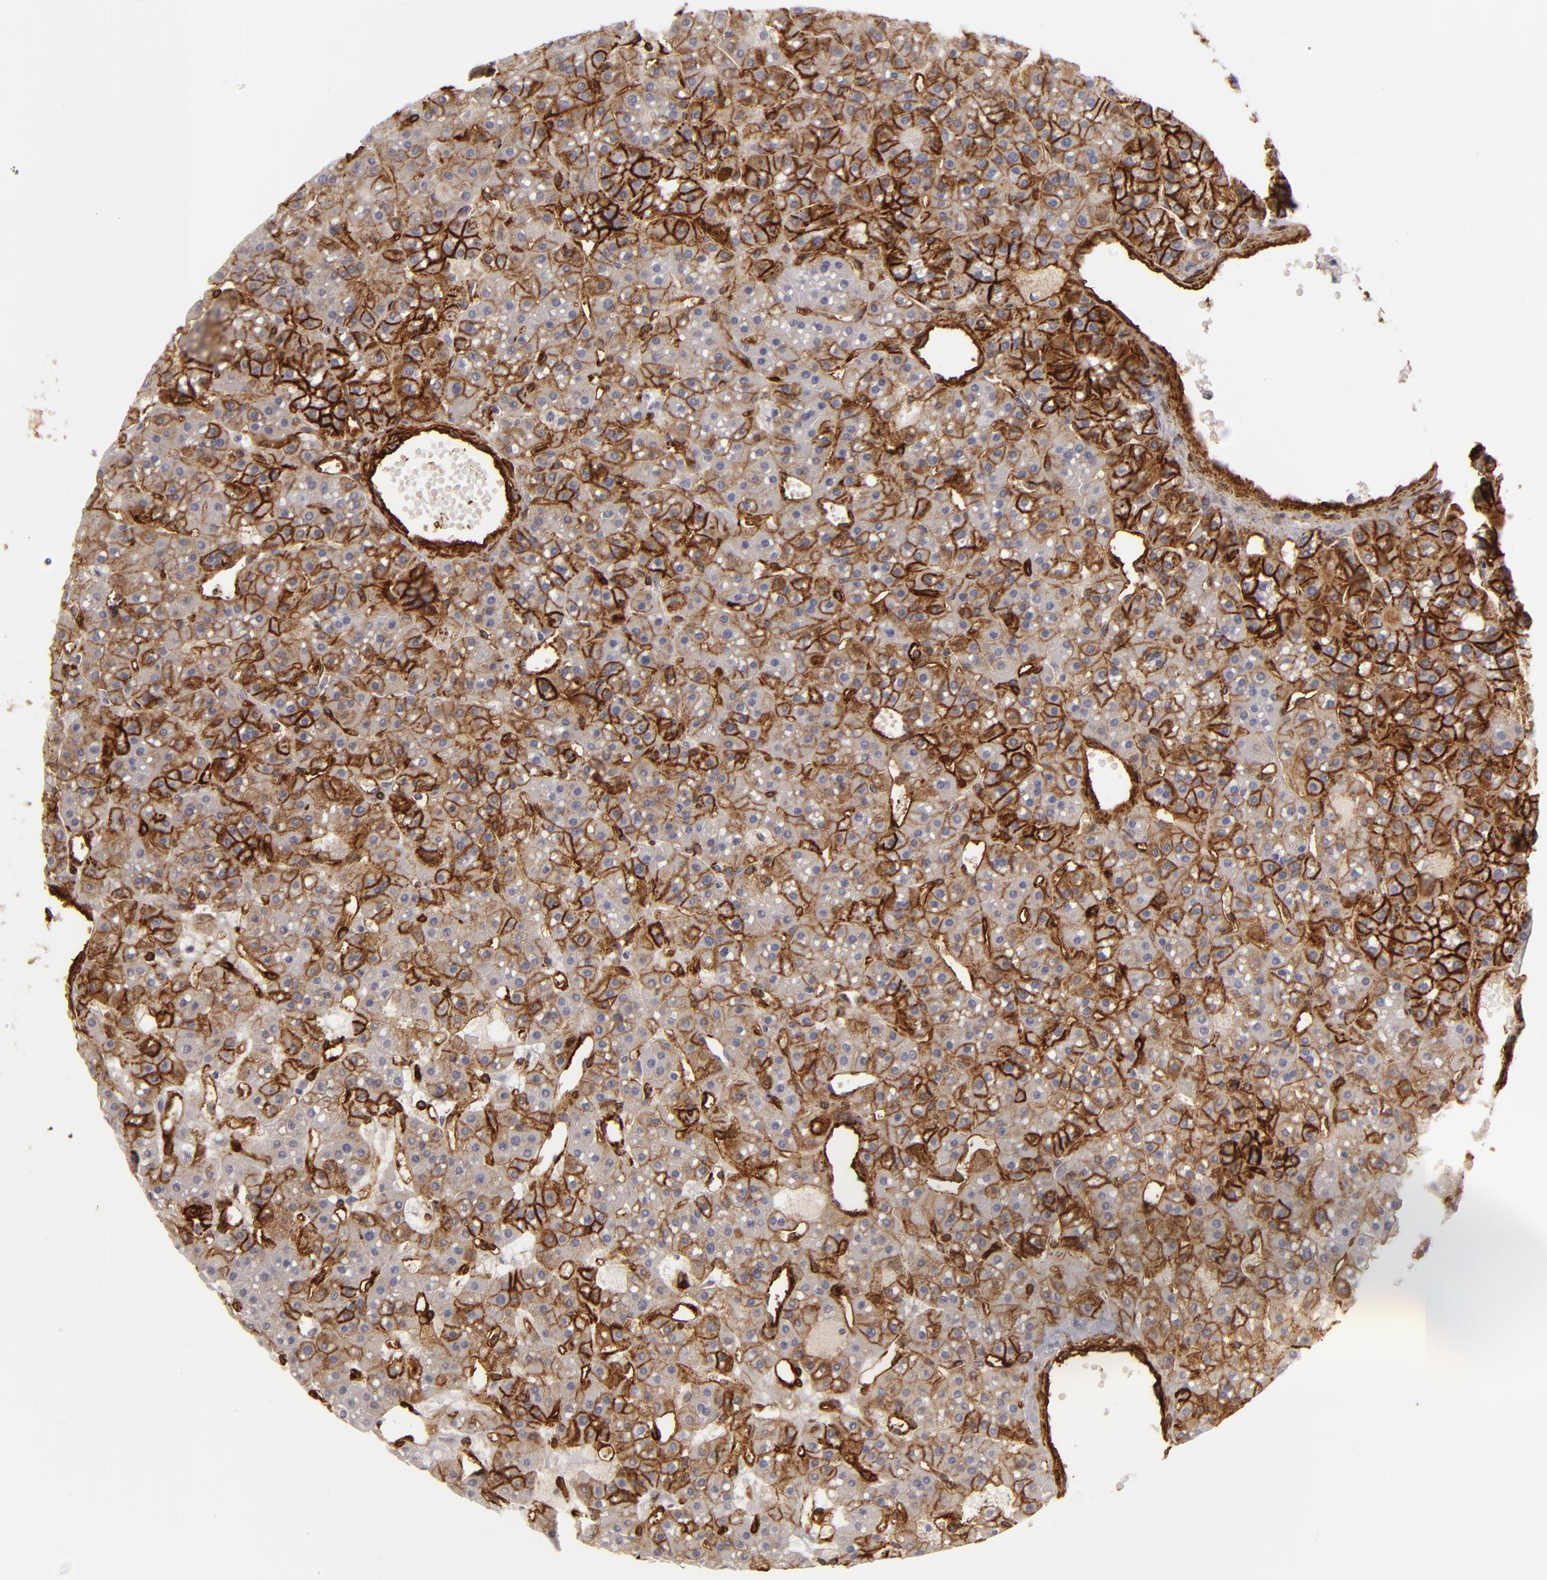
{"staining": {"intensity": "moderate", "quantity": ">75%", "location": "cytoplasmic/membranous"}, "tissue": "parathyroid gland", "cell_type": "Glandular cells", "image_type": "normal", "snomed": [{"axis": "morphology", "description": "Normal tissue, NOS"}, {"axis": "topography", "description": "Parathyroid gland"}], "caption": "The photomicrograph reveals staining of unremarkable parathyroid gland, revealing moderate cytoplasmic/membranous protein positivity (brown color) within glandular cells.", "gene": "MCAM", "patient": {"sex": "female", "age": 76}}